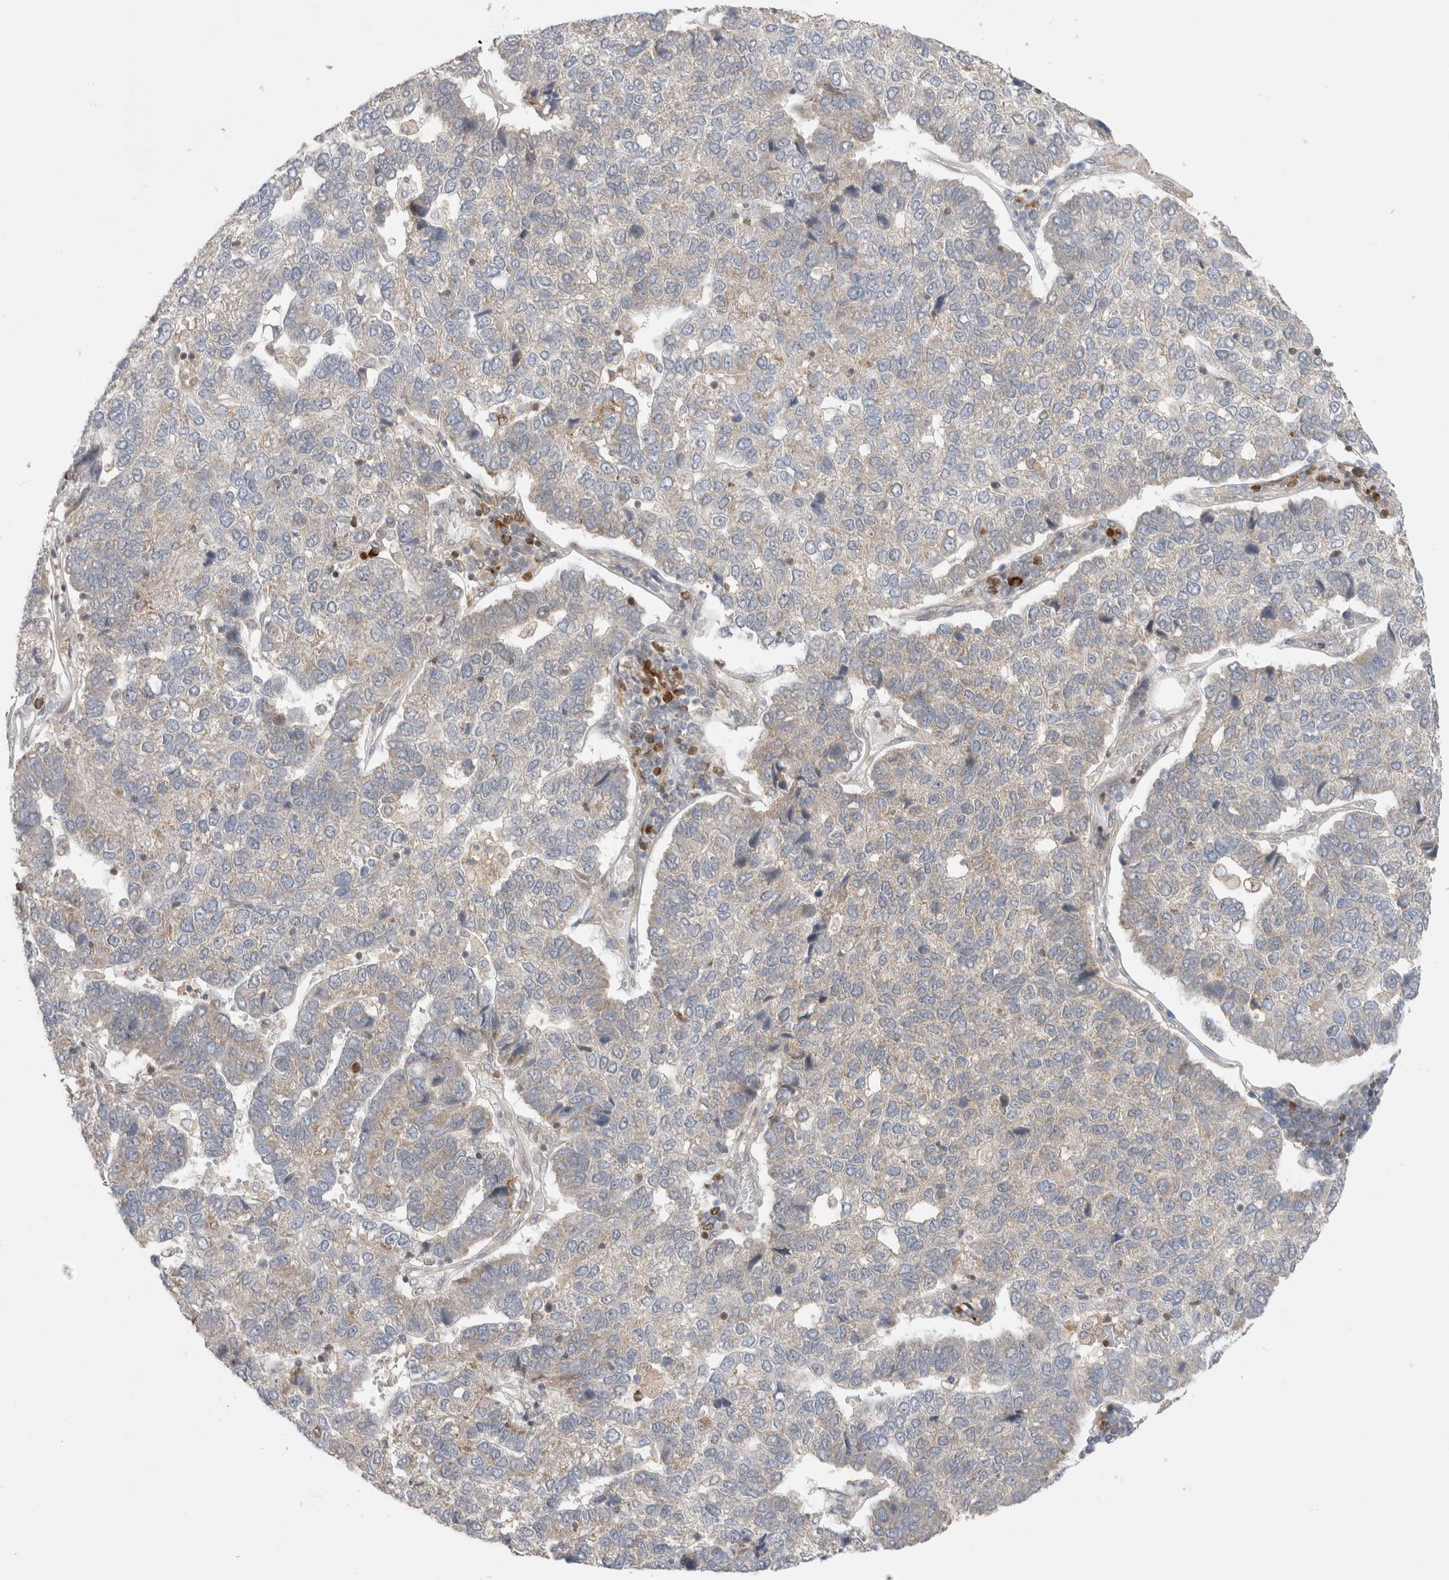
{"staining": {"intensity": "weak", "quantity": "<25%", "location": "cytoplasmic/membranous"}, "tissue": "pancreatic cancer", "cell_type": "Tumor cells", "image_type": "cancer", "snomed": [{"axis": "morphology", "description": "Adenocarcinoma, NOS"}, {"axis": "topography", "description": "Pancreas"}], "caption": "DAB immunohistochemical staining of human pancreatic cancer (adenocarcinoma) reveals no significant expression in tumor cells. (DAB (3,3'-diaminobenzidine) immunohistochemistry (IHC) with hematoxylin counter stain).", "gene": "NFKB1", "patient": {"sex": "female", "age": 61}}